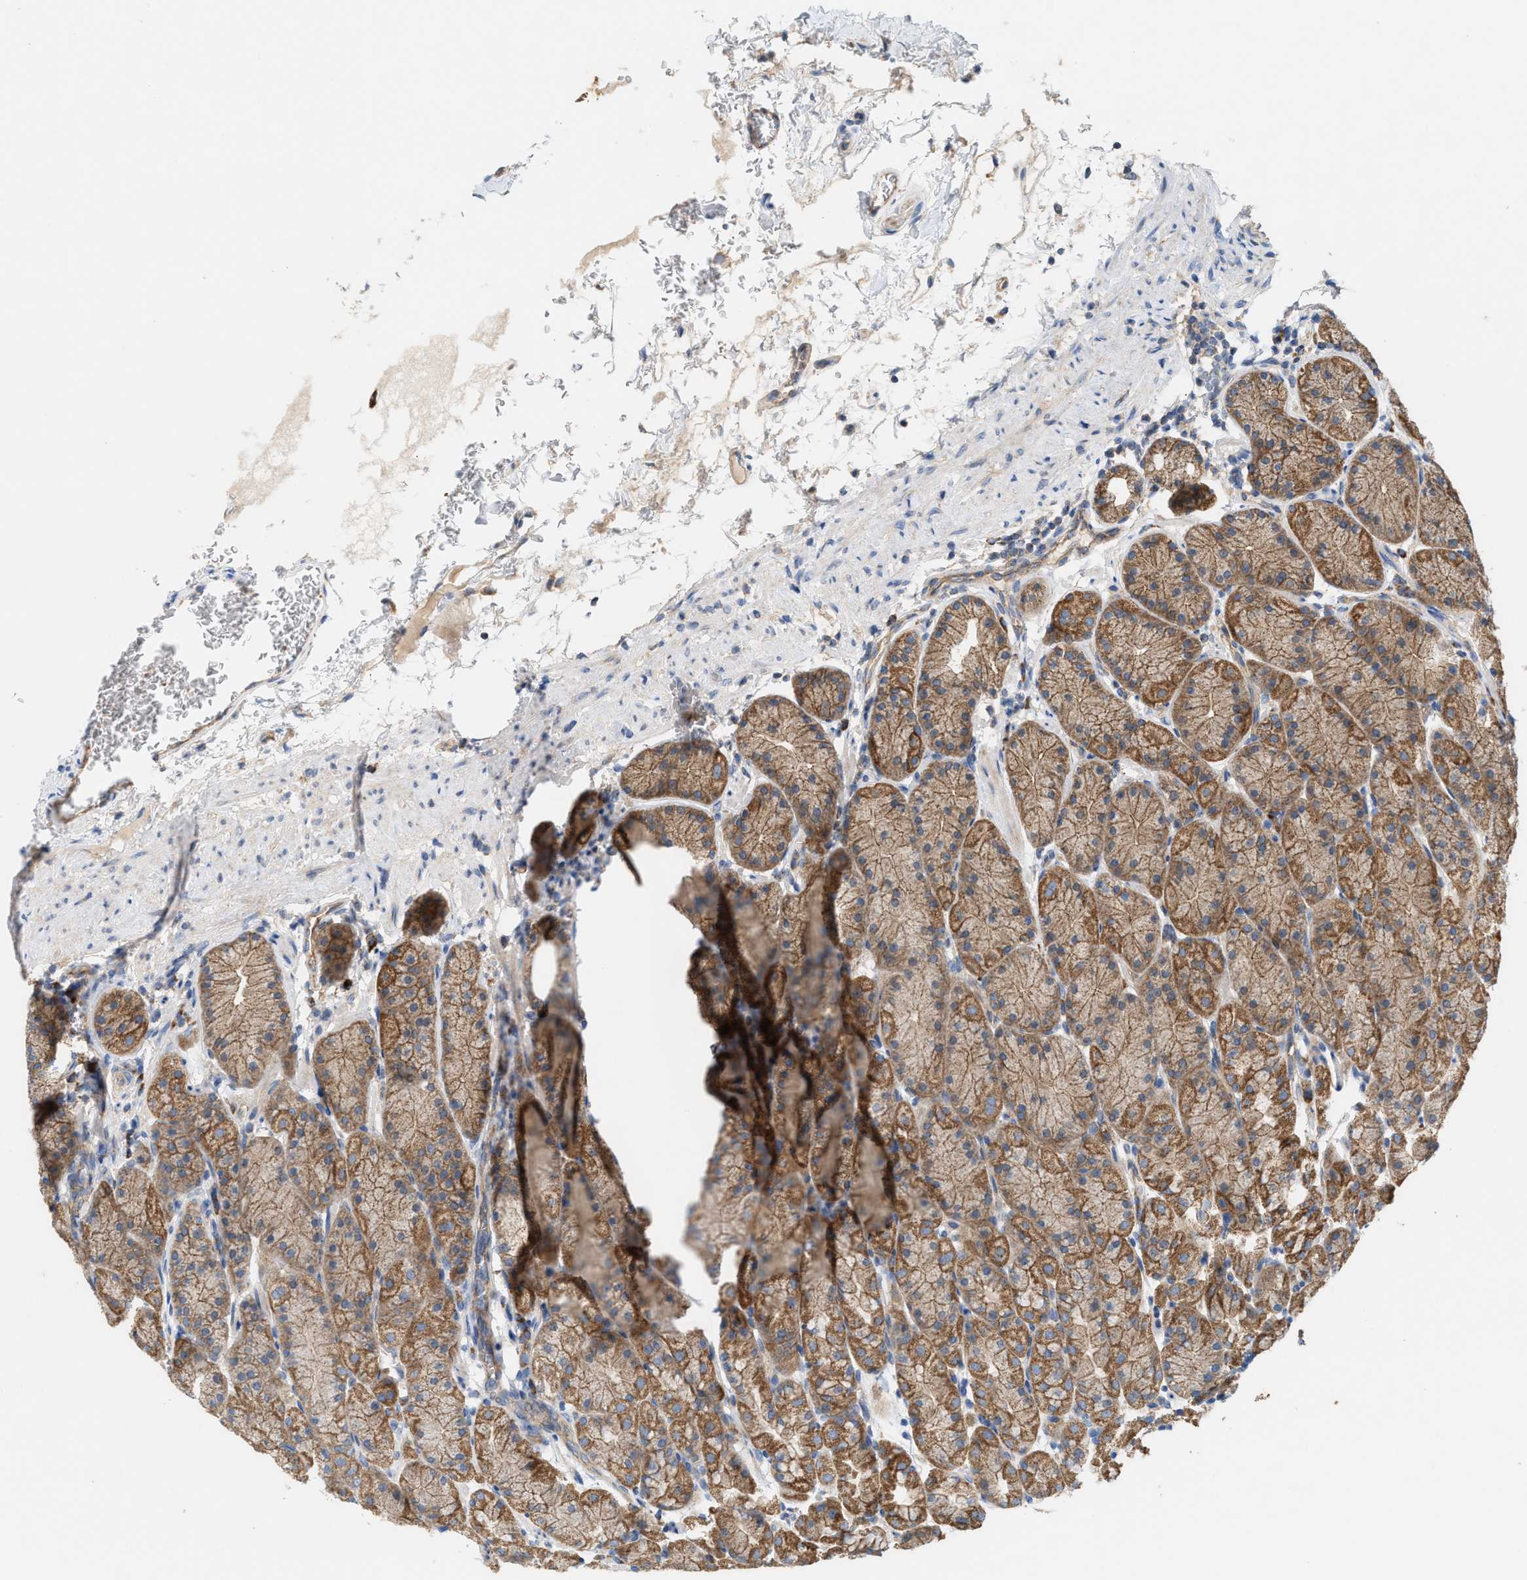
{"staining": {"intensity": "moderate", "quantity": ">75%", "location": "cytoplasmic/membranous"}, "tissue": "stomach", "cell_type": "Glandular cells", "image_type": "normal", "snomed": [{"axis": "morphology", "description": "Normal tissue, NOS"}, {"axis": "topography", "description": "Stomach"}], "caption": "Immunohistochemical staining of benign human stomach demonstrates medium levels of moderate cytoplasmic/membranous positivity in about >75% of glandular cells.", "gene": "OXSM", "patient": {"sex": "male", "age": 42}}